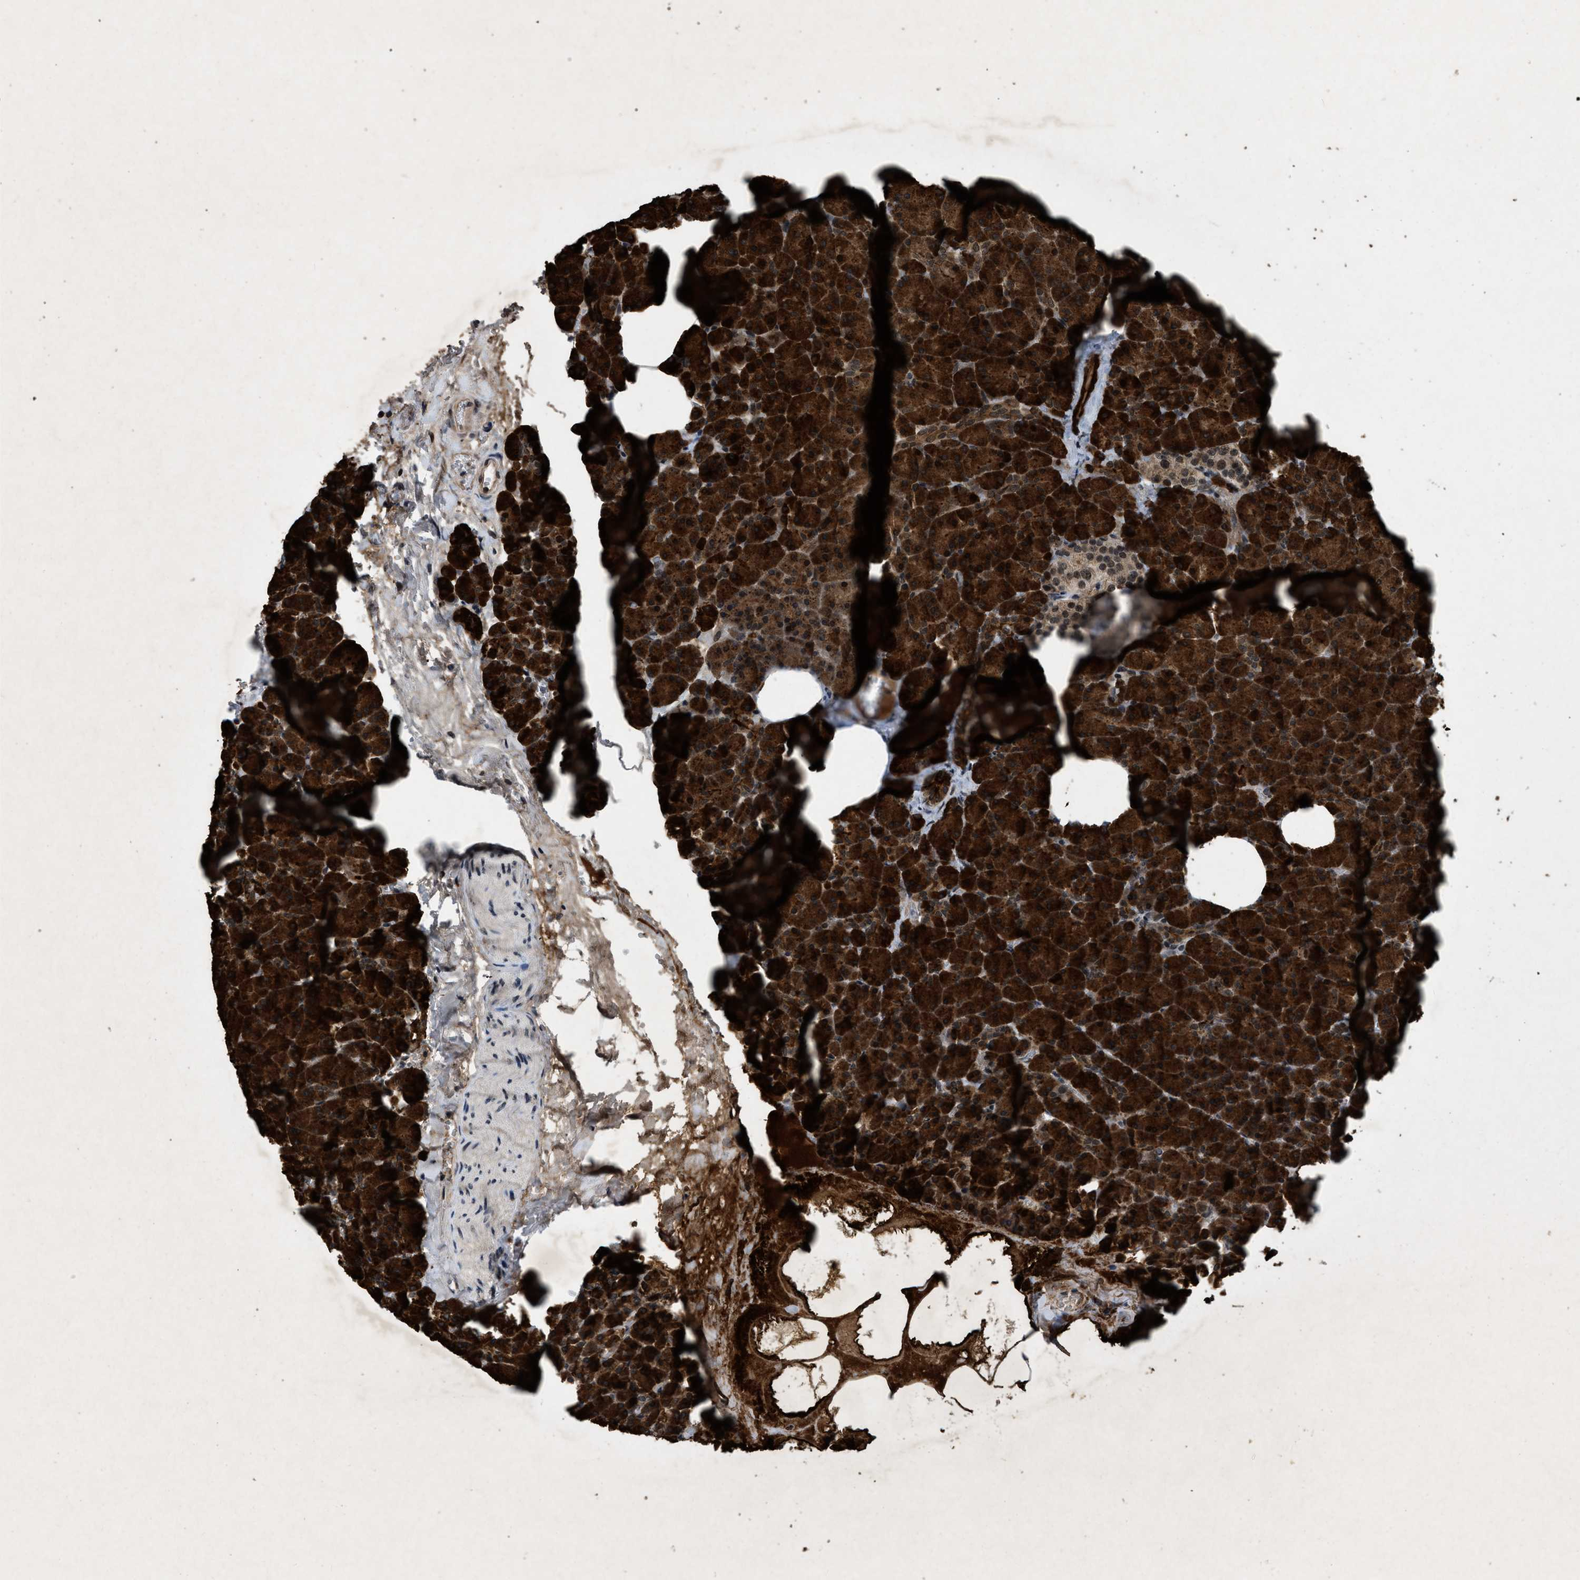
{"staining": {"intensity": "strong", "quantity": ">75%", "location": "cytoplasmic/membranous,nuclear"}, "tissue": "pancreas", "cell_type": "Exocrine glandular cells", "image_type": "normal", "snomed": [{"axis": "morphology", "description": "Normal tissue, NOS"}, {"axis": "morphology", "description": "Carcinoid, malignant, NOS"}, {"axis": "topography", "description": "Pancreas"}], "caption": "Immunohistochemistry image of benign pancreas stained for a protein (brown), which displays high levels of strong cytoplasmic/membranous,nuclear positivity in about >75% of exocrine glandular cells.", "gene": "ZNHIT1", "patient": {"sex": "female", "age": 35}}